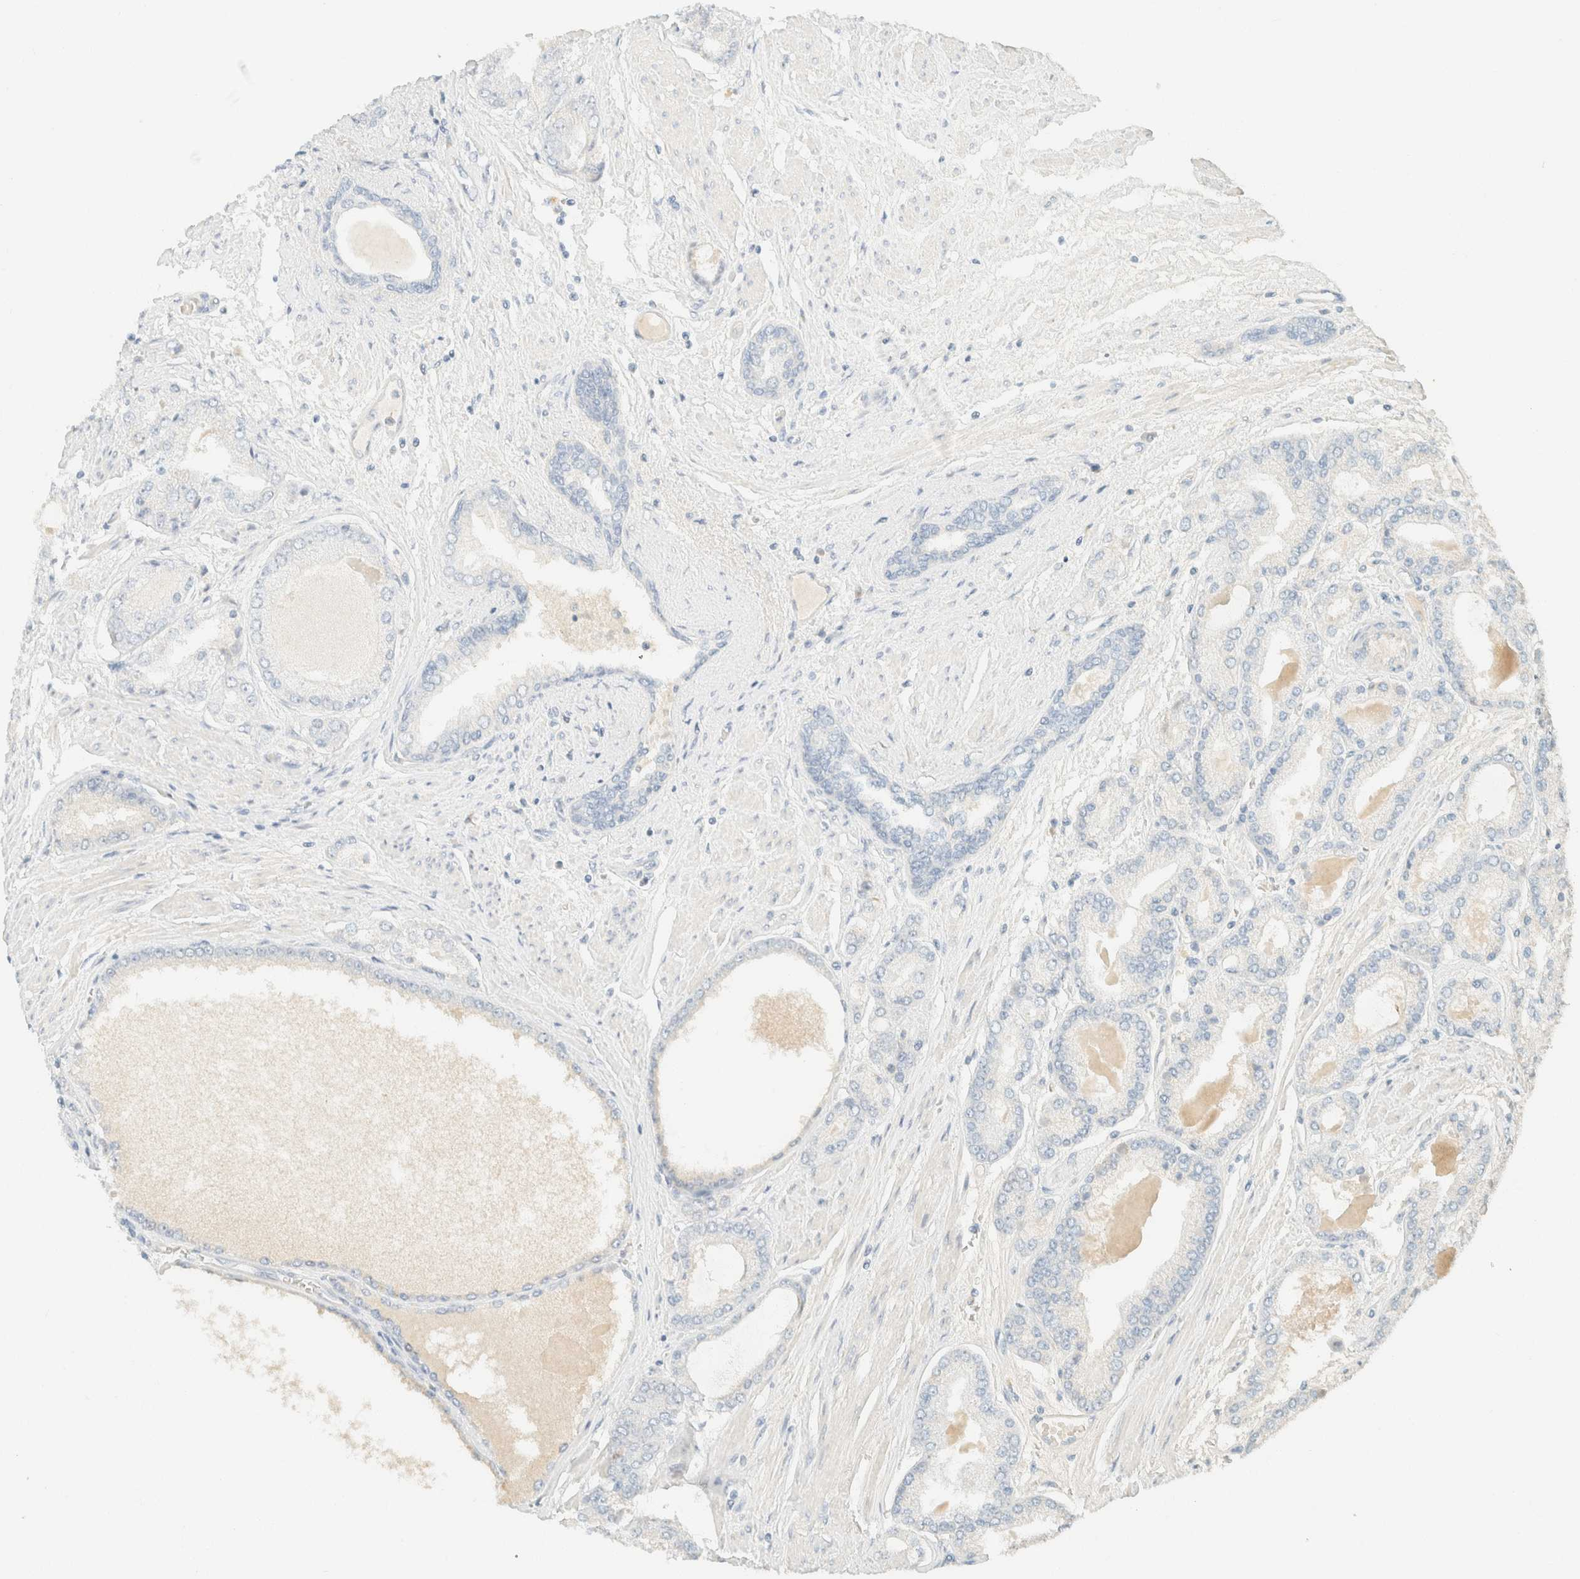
{"staining": {"intensity": "negative", "quantity": "none", "location": "none"}, "tissue": "prostate cancer", "cell_type": "Tumor cells", "image_type": "cancer", "snomed": [{"axis": "morphology", "description": "Adenocarcinoma, High grade"}, {"axis": "topography", "description": "Prostate"}], "caption": "DAB immunohistochemical staining of human prostate high-grade adenocarcinoma demonstrates no significant positivity in tumor cells.", "gene": "GPA33", "patient": {"sex": "male", "age": 59}}